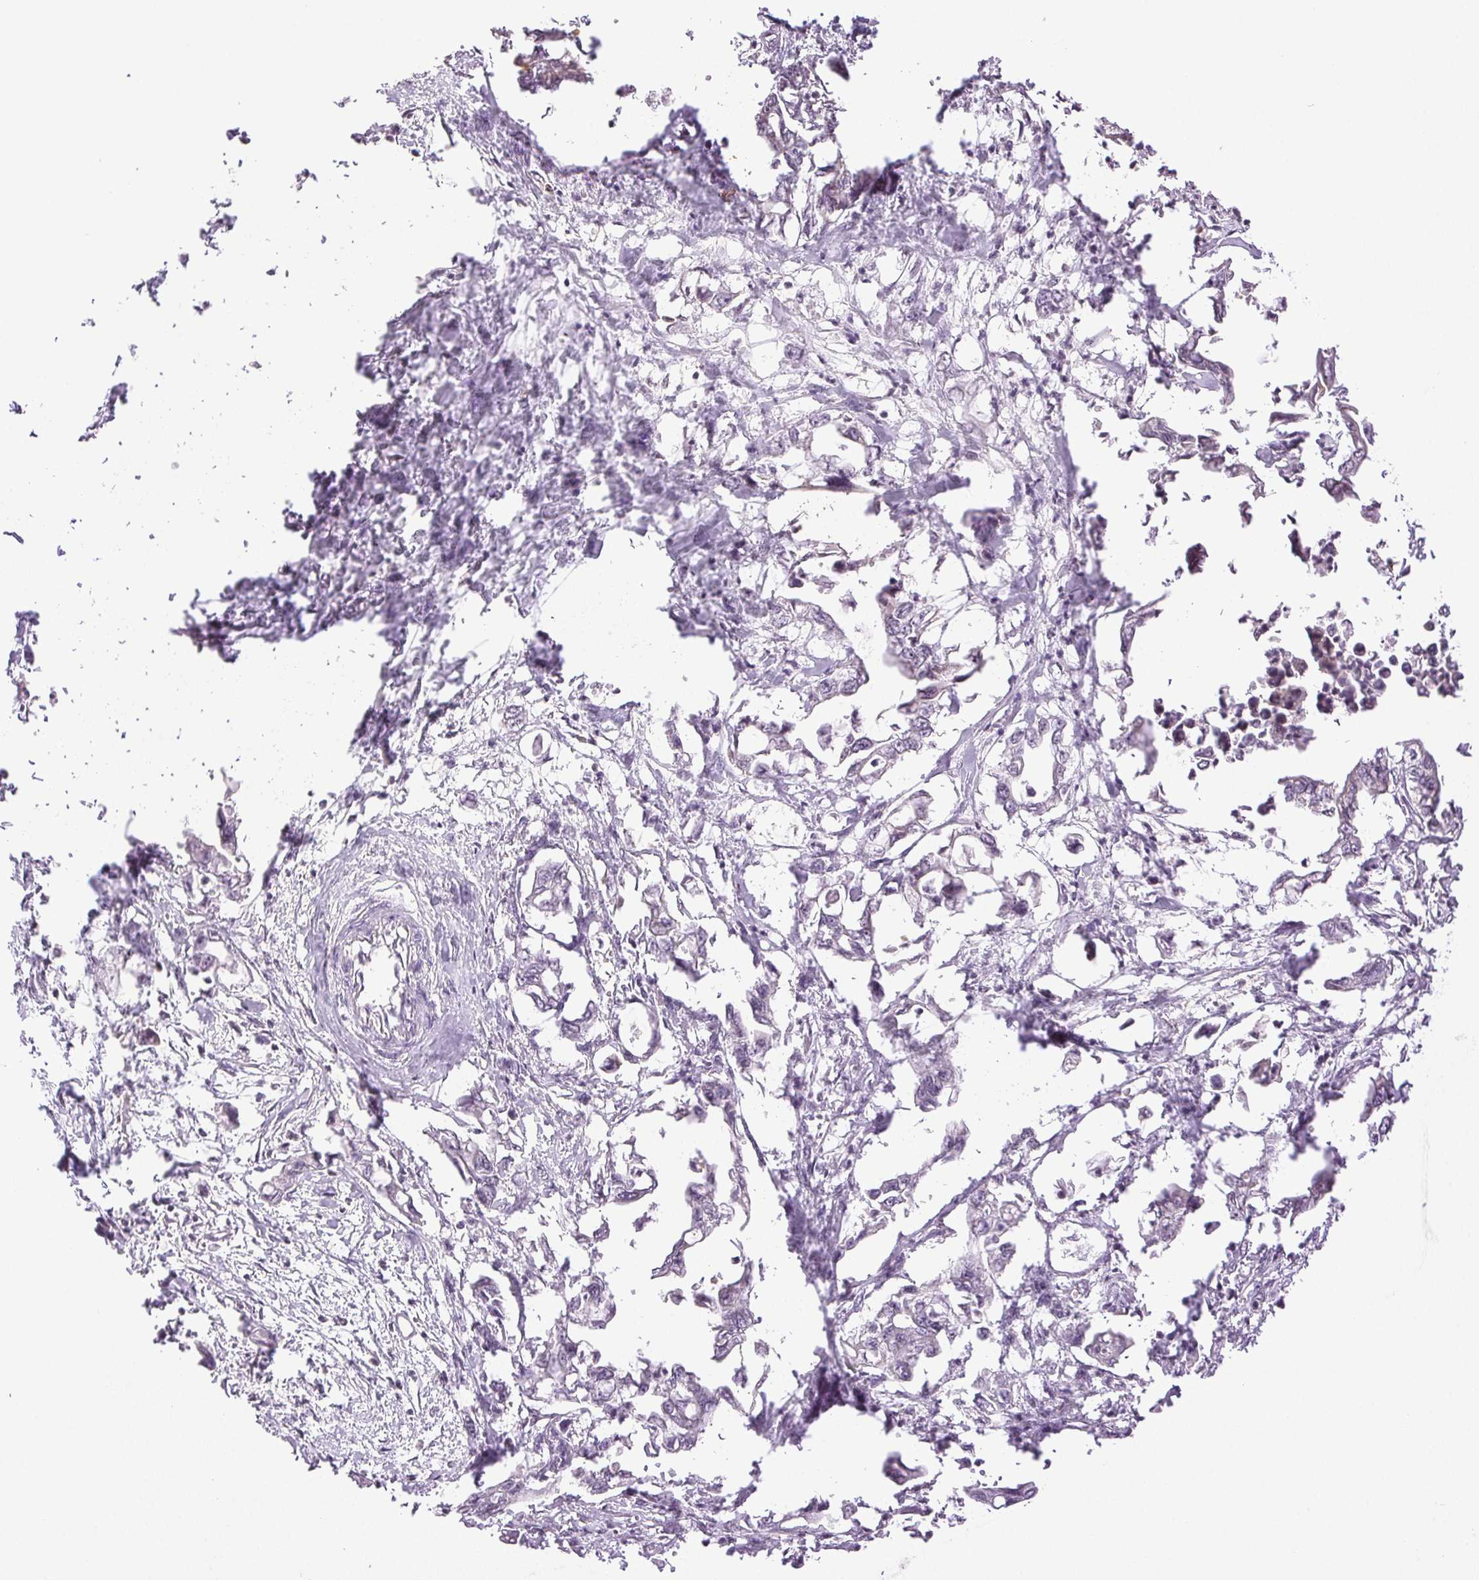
{"staining": {"intensity": "negative", "quantity": "none", "location": "none"}, "tissue": "pancreatic cancer", "cell_type": "Tumor cells", "image_type": "cancer", "snomed": [{"axis": "morphology", "description": "Adenocarcinoma, NOS"}, {"axis": "topography", "description": "Pancreas"}], "caption": "Pancreatic cancer (adenocarcinoma) was stained to show a protein in brown. There is no significant expression in tumor cells.", "gene": "TNNT3", "patient": {"sex": "male", "age": 61}}